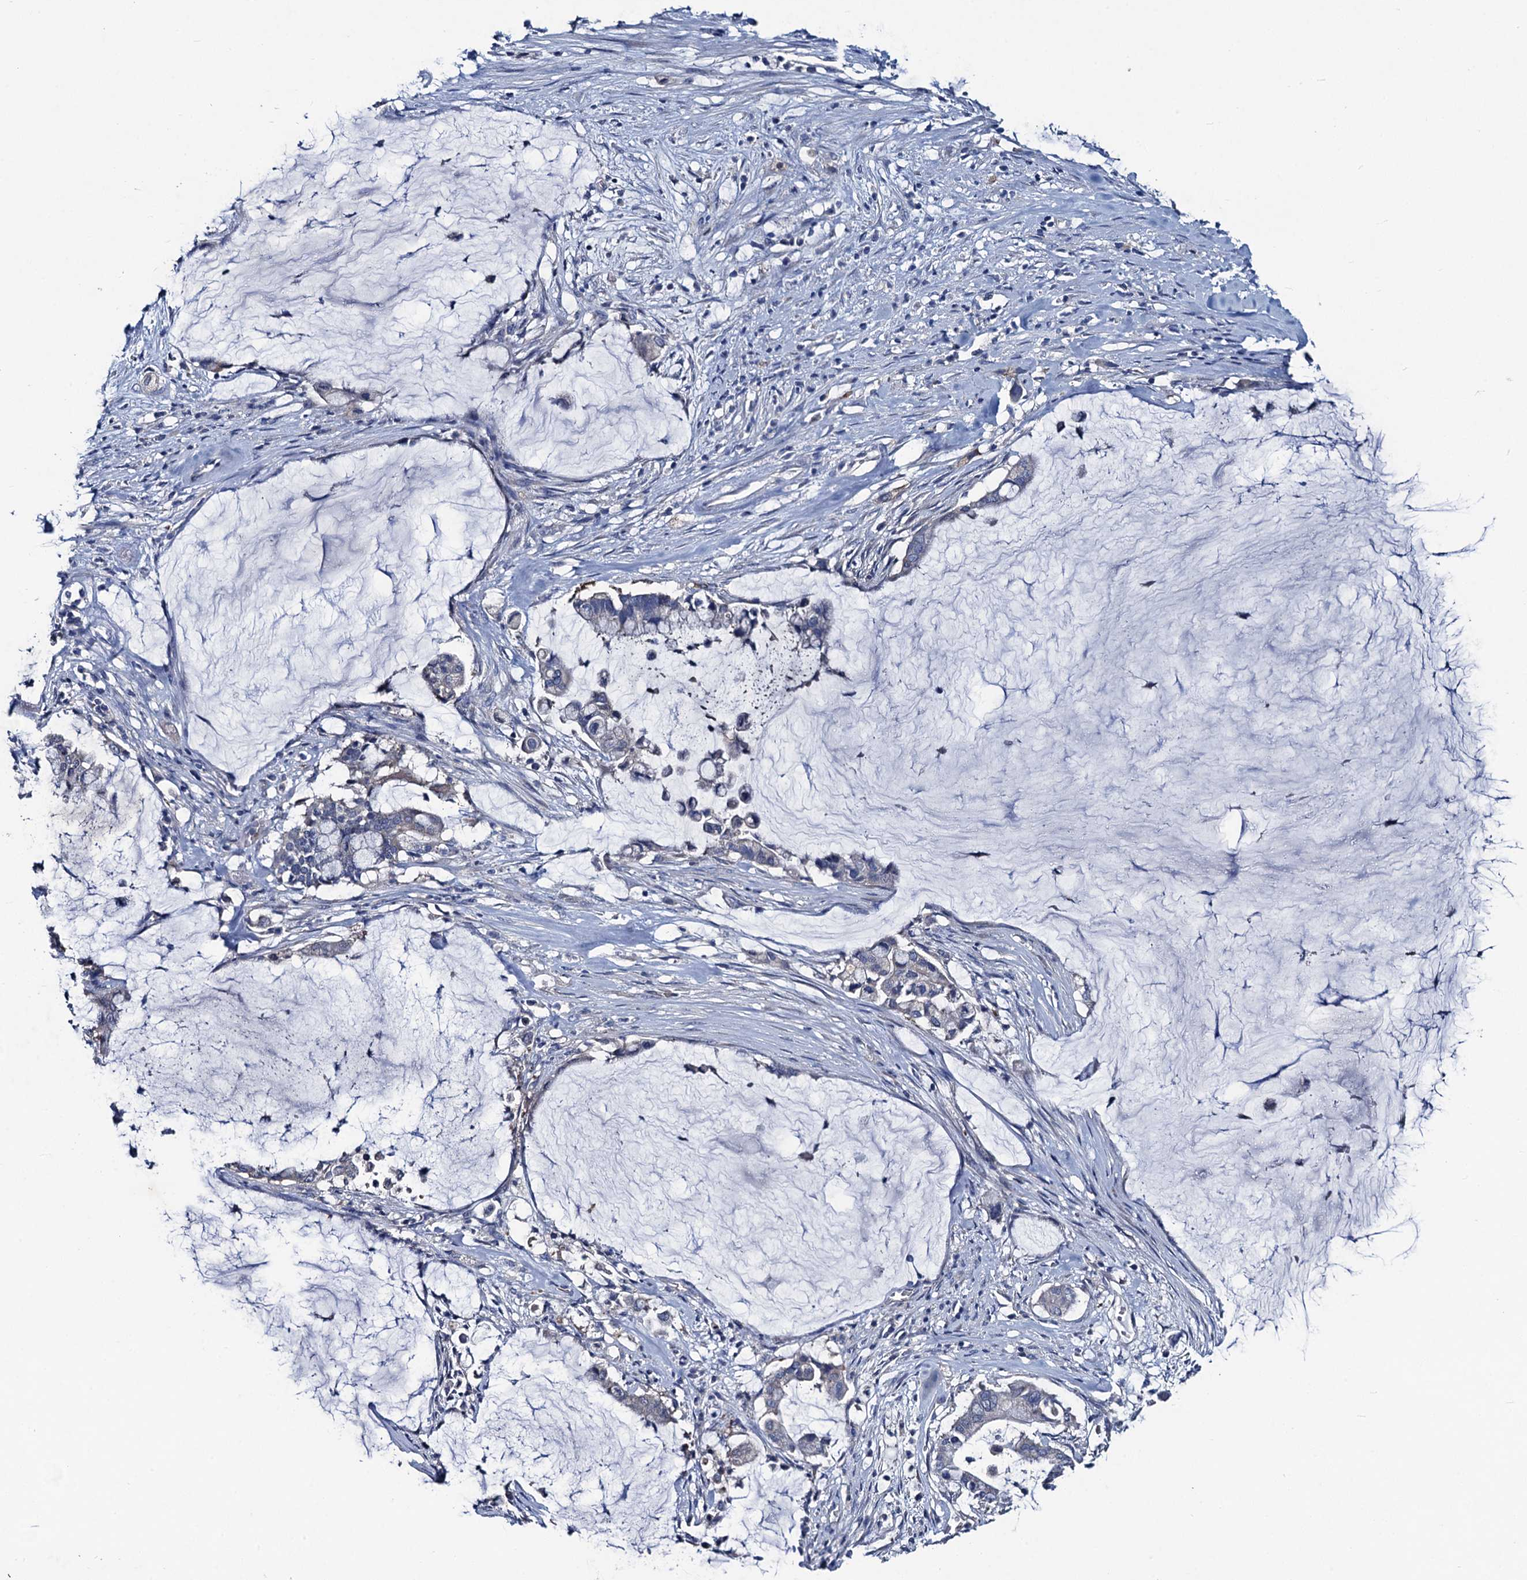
{"staining": {"intensity": "negative", "quantity": "none", "location": "none"}, "tissue": "pancreatic cancer", "cell_type": "Tumor cells", "image_type": "cancer", "snomed": [{"axis": "morphology", "description": "Adenocarcinoma, NOS"}, {"axis": "topography", "description": "Pancreas"}], "caption": "Tumor cells show no significant staining in pancreatic adenocarcinoma.", "gene": "RTKN2", "patient": {"sex": "male", "age": 41}}